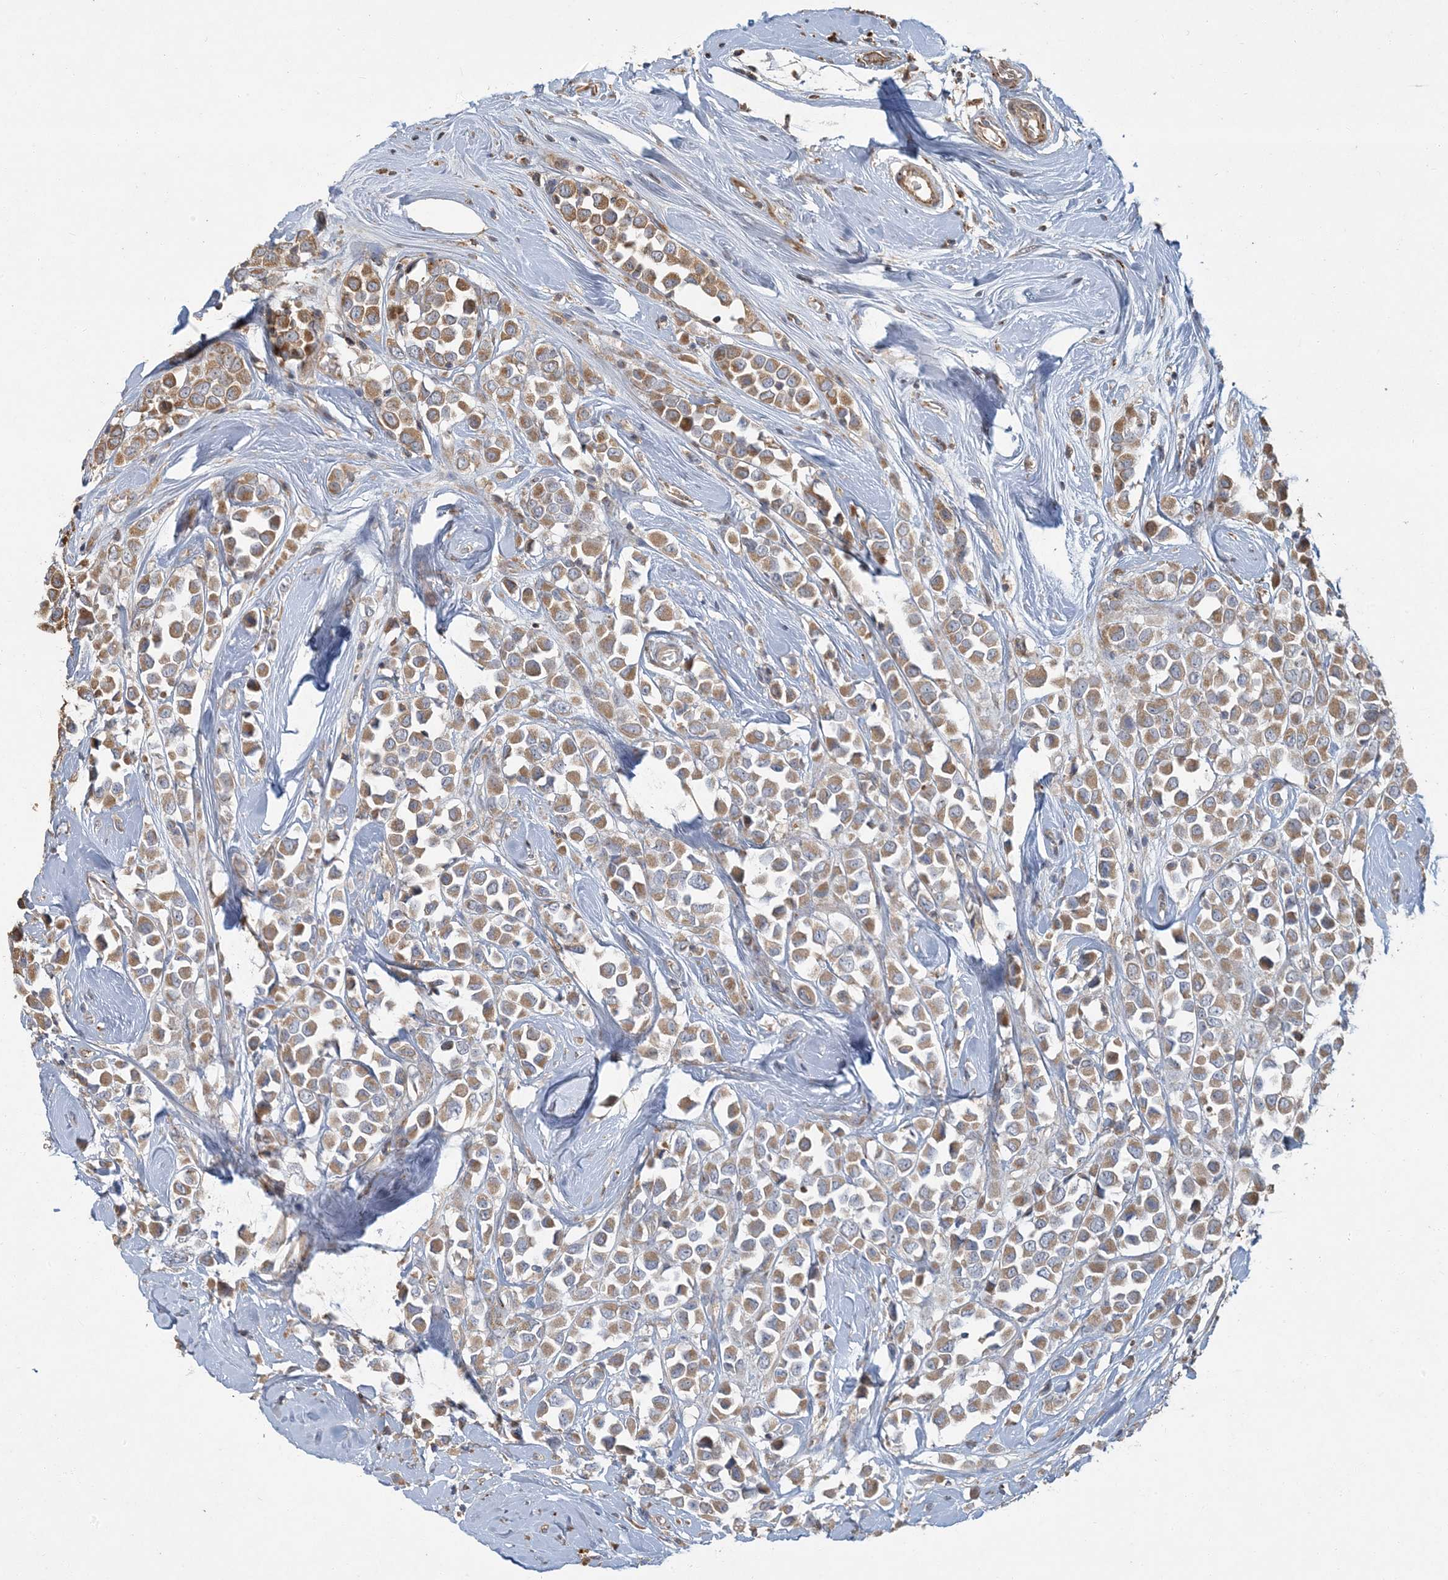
{"staining": {"intensity": "moderate", "quantity": ">75%", "location": "cytoplasmic/membranous"}, "tissue": "breast cancer", "cell_type": "Tumor cells", "image_type": "cancer", "snomed": [{"axis": "morphology", "description": "Duct carcinoma"}, {"axis": "topography", "description": "Breast"}], "caption": "Moderate cytoplasmic/membranous positivity for a protein is appreciated in about >75% of tumor cells of breast cancer (invasive ductal carcinoma) using immunohistochemistry.", "gene": "LTN1", "patient": {"sex": "female", "age": 61}}